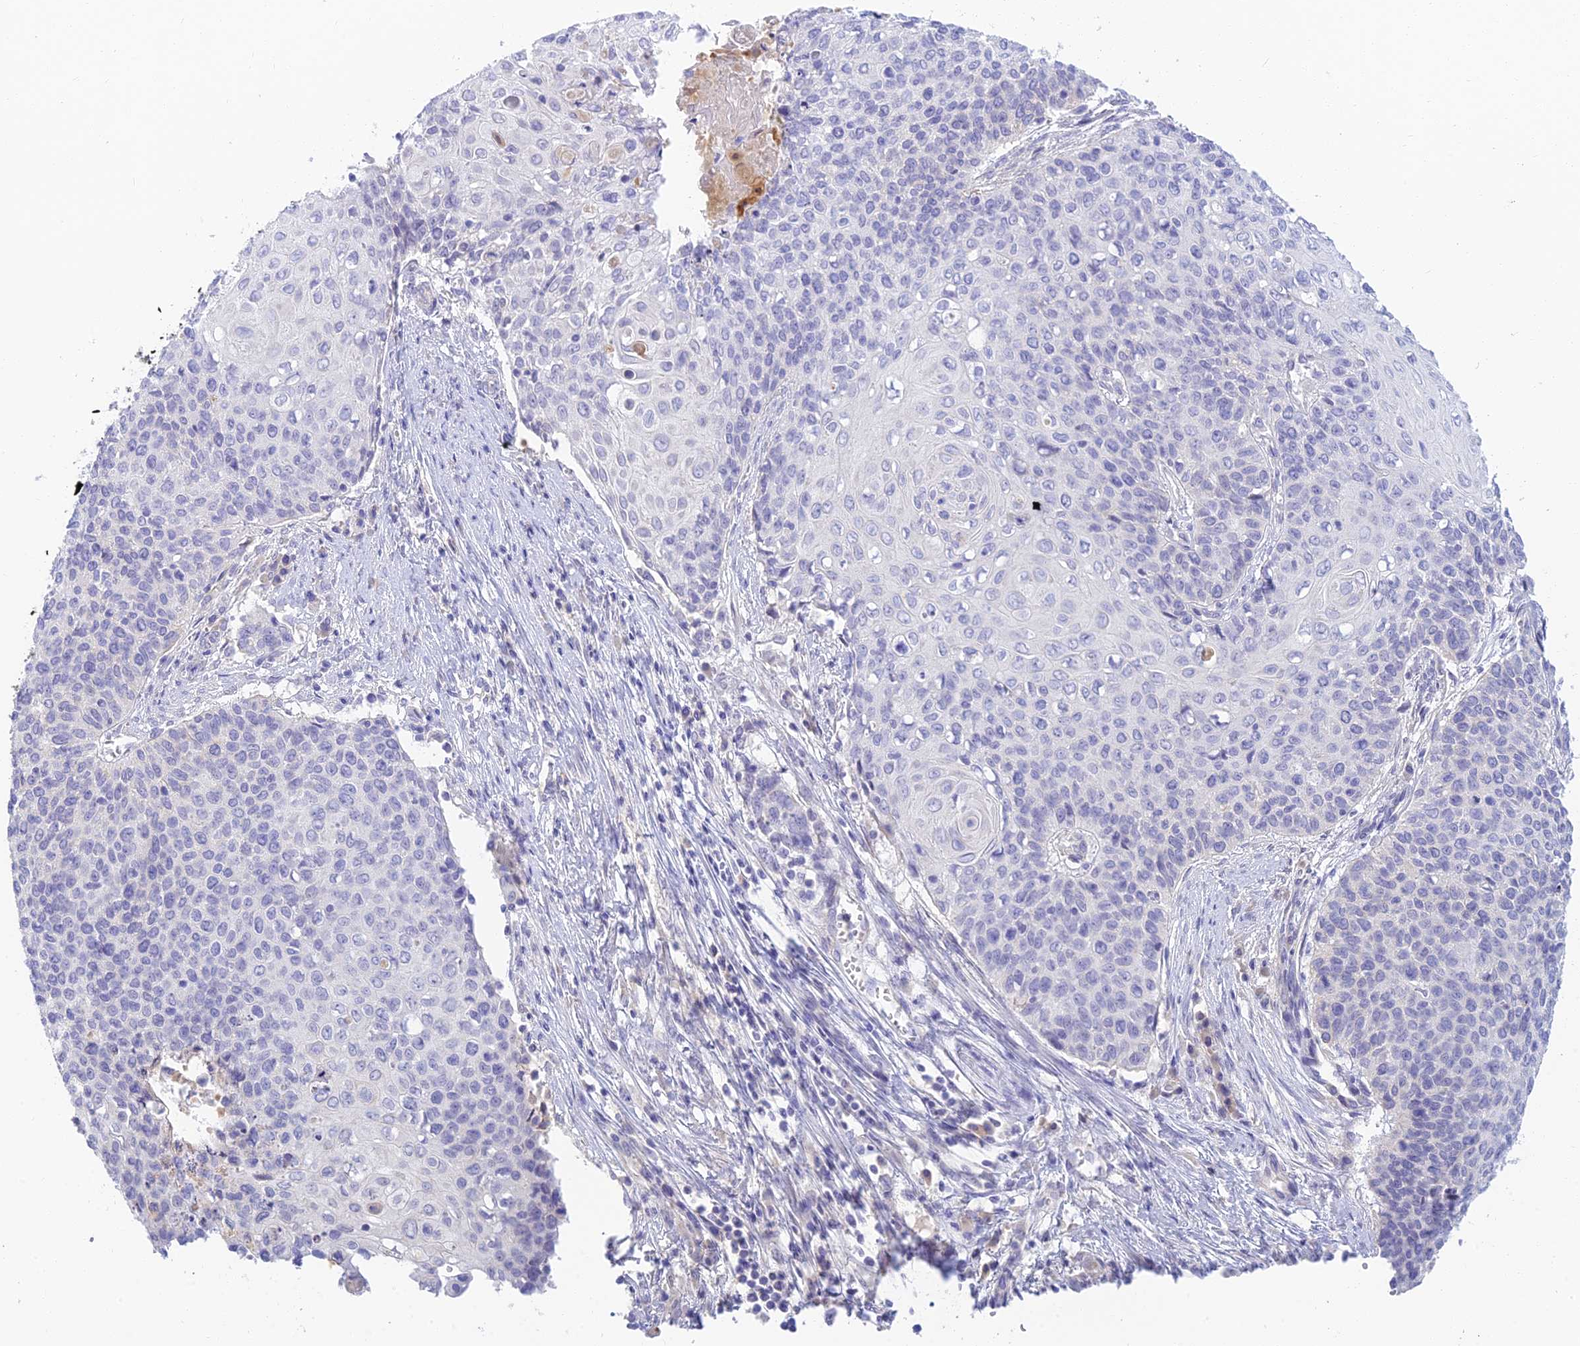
{"staining": {"intensity": "negative", "quantity": "none", "location": "none"}, "tissue": "cervical cancer", "cell_type": "Tumor cells", "image_type": "cancer", "snomed": [{"axis": "morphology", "description": "Squamous cell carcinoma, NOS"}, {"axis": "topography", "description": "Cervix"}], "caption": "Human cervical squamous cell carcinoma stained for a protein using immunohistochemistry (IHC) exhibits no expression in tumor cells.", "gene": "INTS13", "patient": {"sex": "female", "age": 39}}